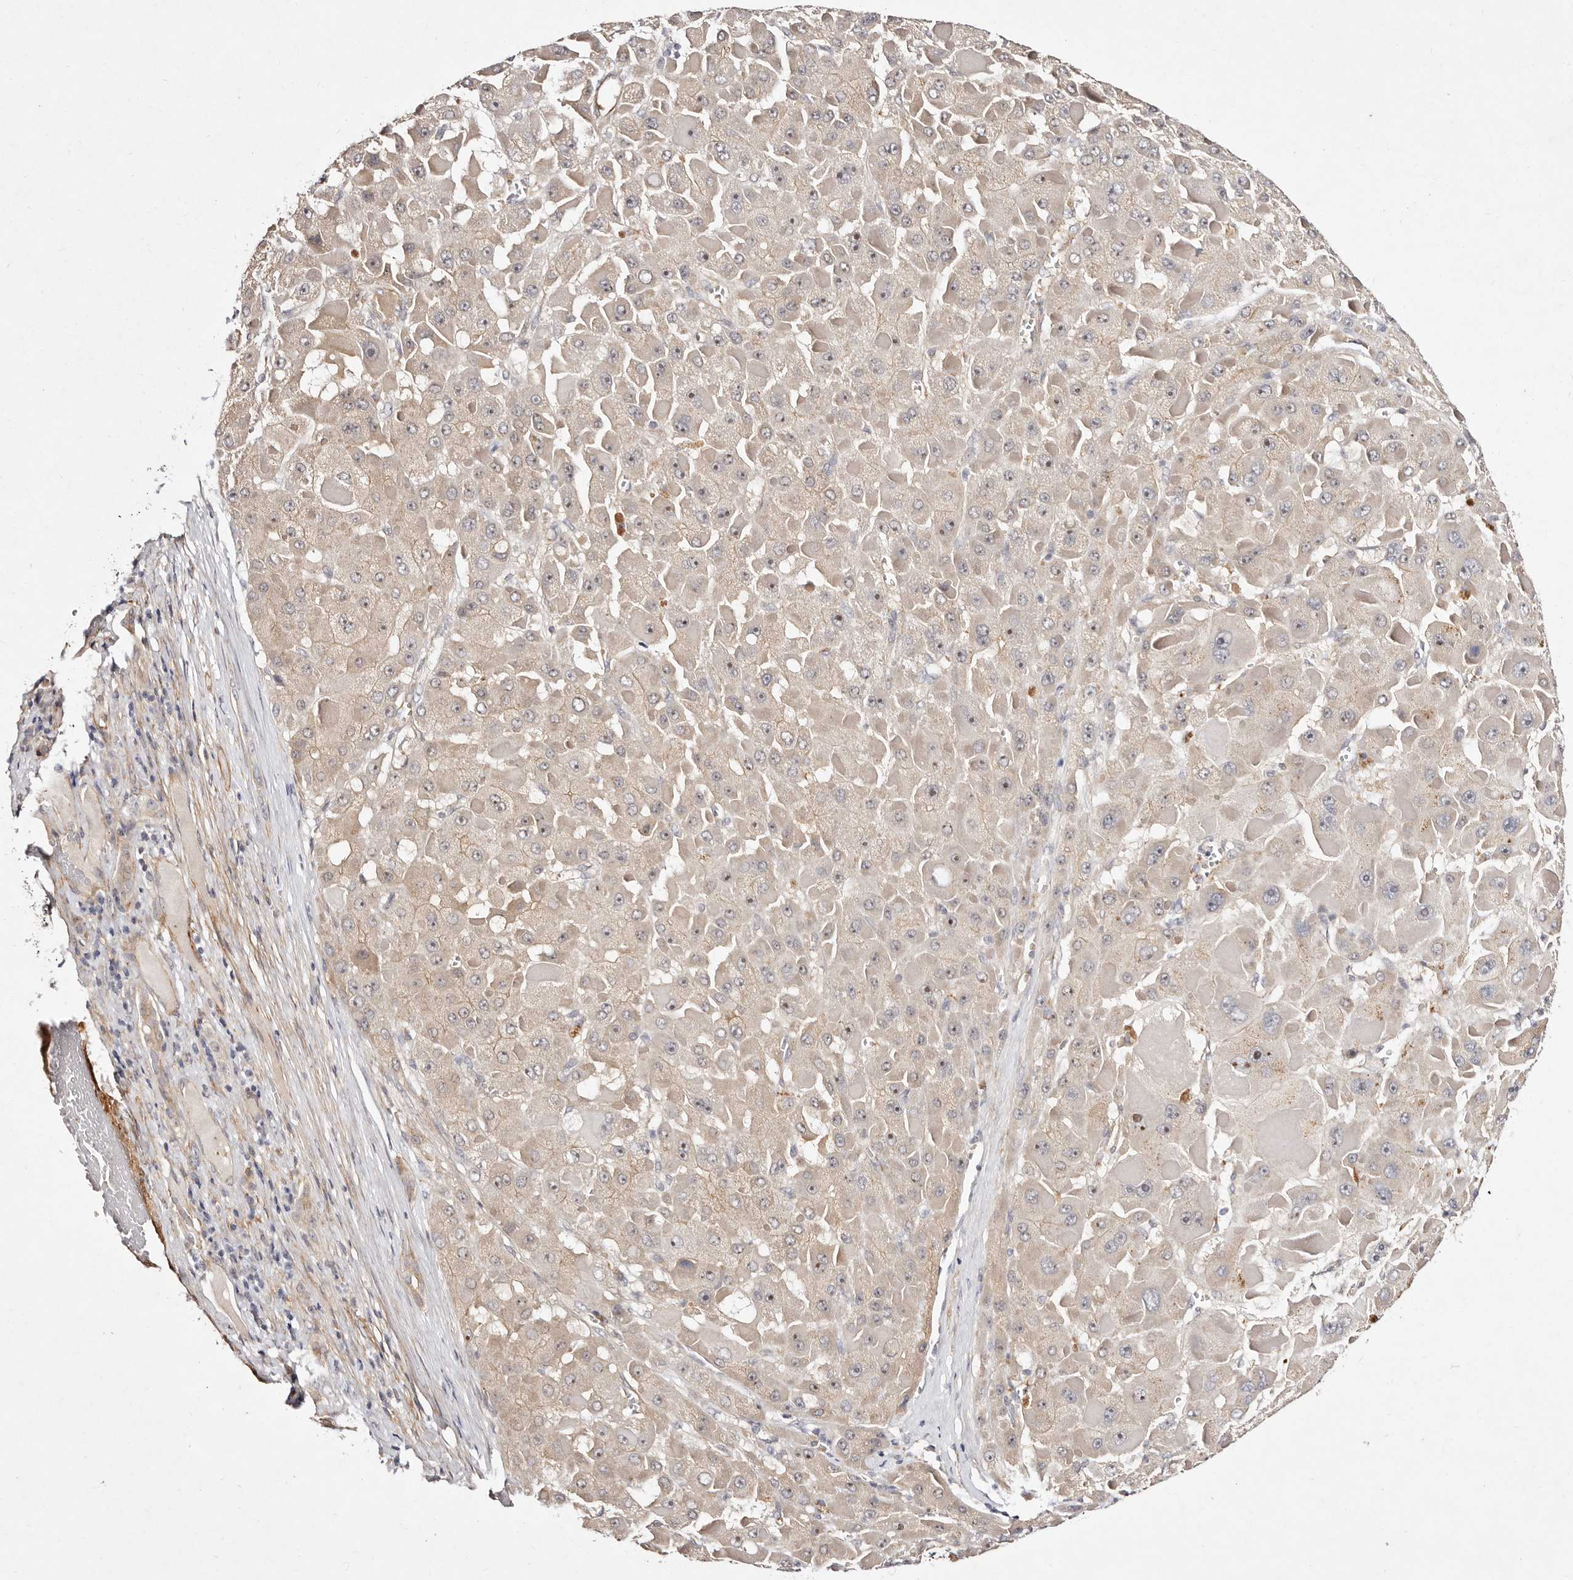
{"staining": {"intensity": "weak", "quantity": "<25%", "location": "cytoplasmic/membranous,nuclear"}, "tissue": "liver cancer", "cell_type": "Tumor cells", "image_type": "cancer", "snomed": [{"axis": "morphology", "description": "Carcinoma, Hepatocellular, NOS"}, {"axis": "topography", "description": "Liver"}], "caption": "Hepatocellular carcinoma (liver) was stained to show a protein in brown. There is no significant positivity in tumor cells. (Immunohistochemistry (ihc), brightfield microscopy, high magnification).", "gene": "MTMR11", "patient": {"sex": "female", "age": 73}}